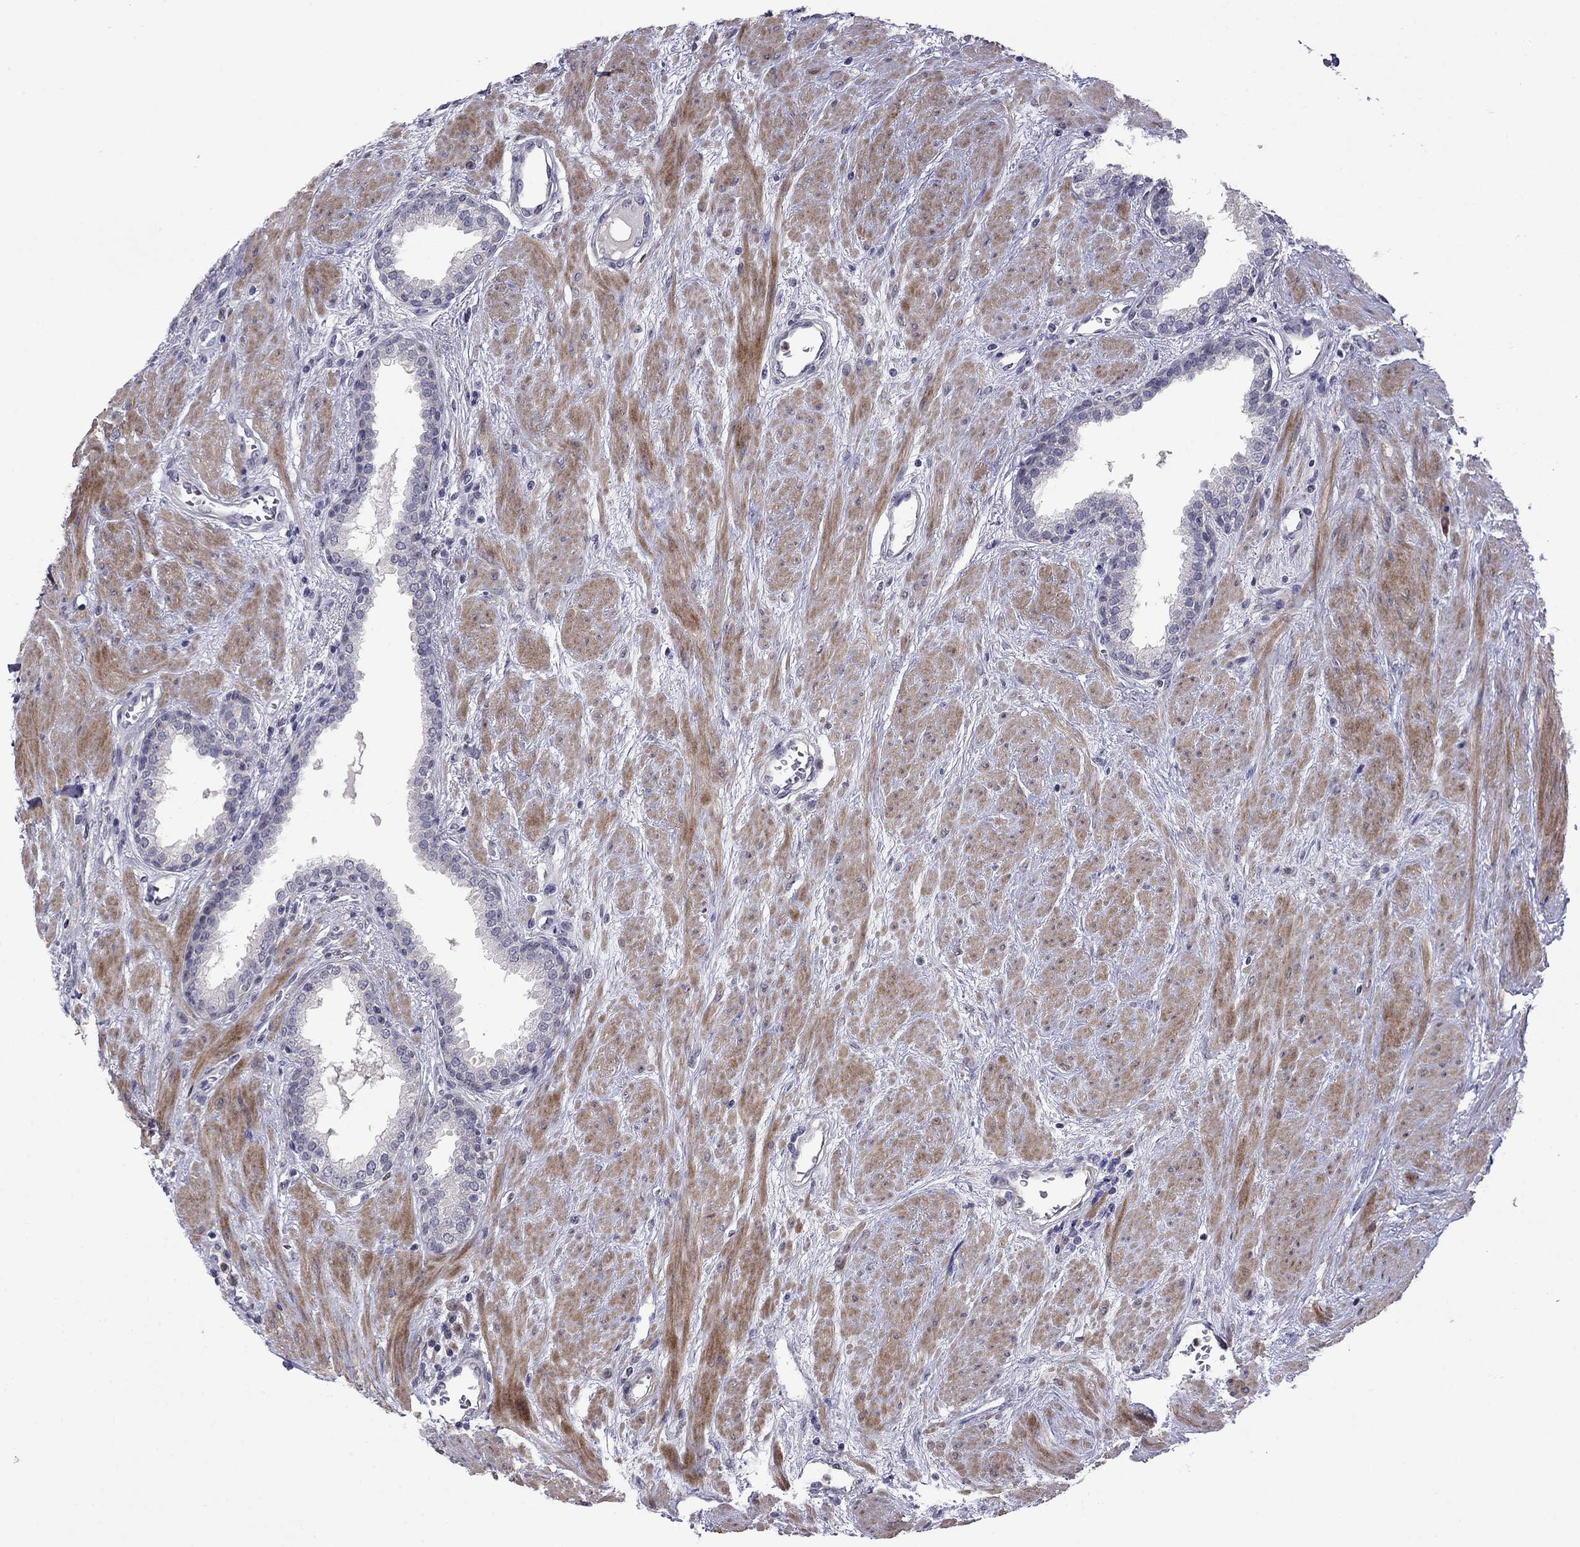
{"staining": {"intensity": "negative", "quantity": "none", "location": "none"}, "tissue": "prostate", "cell_type": "Glandular cells", "image_type": "normal", "snomed": [{"axis": "morphology", "description": "Normal tissue, NOS"}, {"axis": "topography", "description": "Prostate"}], "caption": "Photomicrograph shows no significant protein staining in glandular cells of normal prostate.", "gene": "LRRC39", "patient": {"sex": "male", "age": 51}}